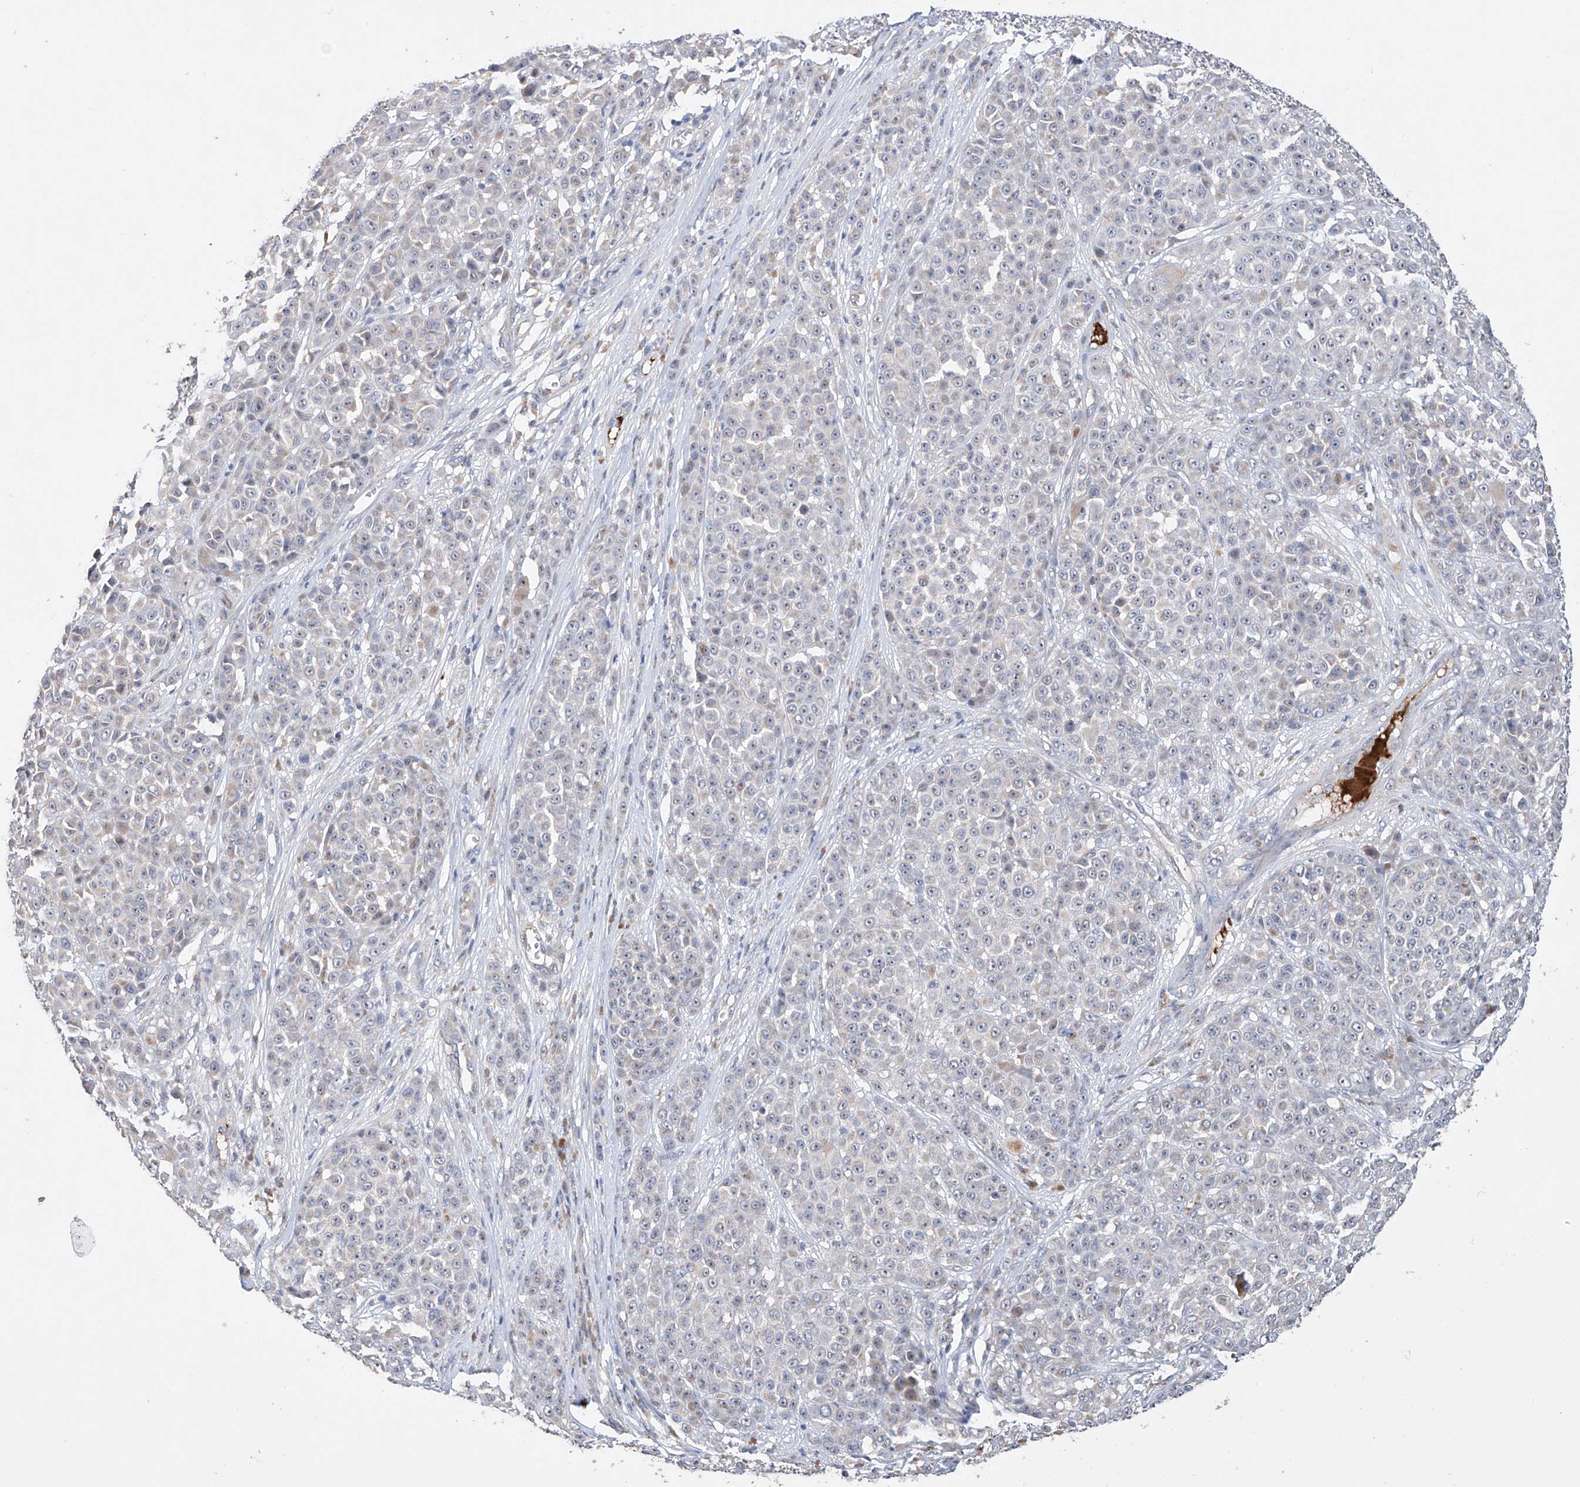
{"staining": {"intensity": "negative", "quantity": "none", "location": "none"}, "tissue": "melanoma", "cell_type": "Tumor cells", "image_type": "cancer", "snomed": [{"axis": "morphology", "description": "Malignant melanoma, NOS"}, {"axis": "topography", "description": "Skin"}], "caption": "DAB immunohistochemical staining of melanoma reveals no significant expression in tumor cells.", "gene": "AFG1L", "patient": {"sex": "female", "age": 94}}